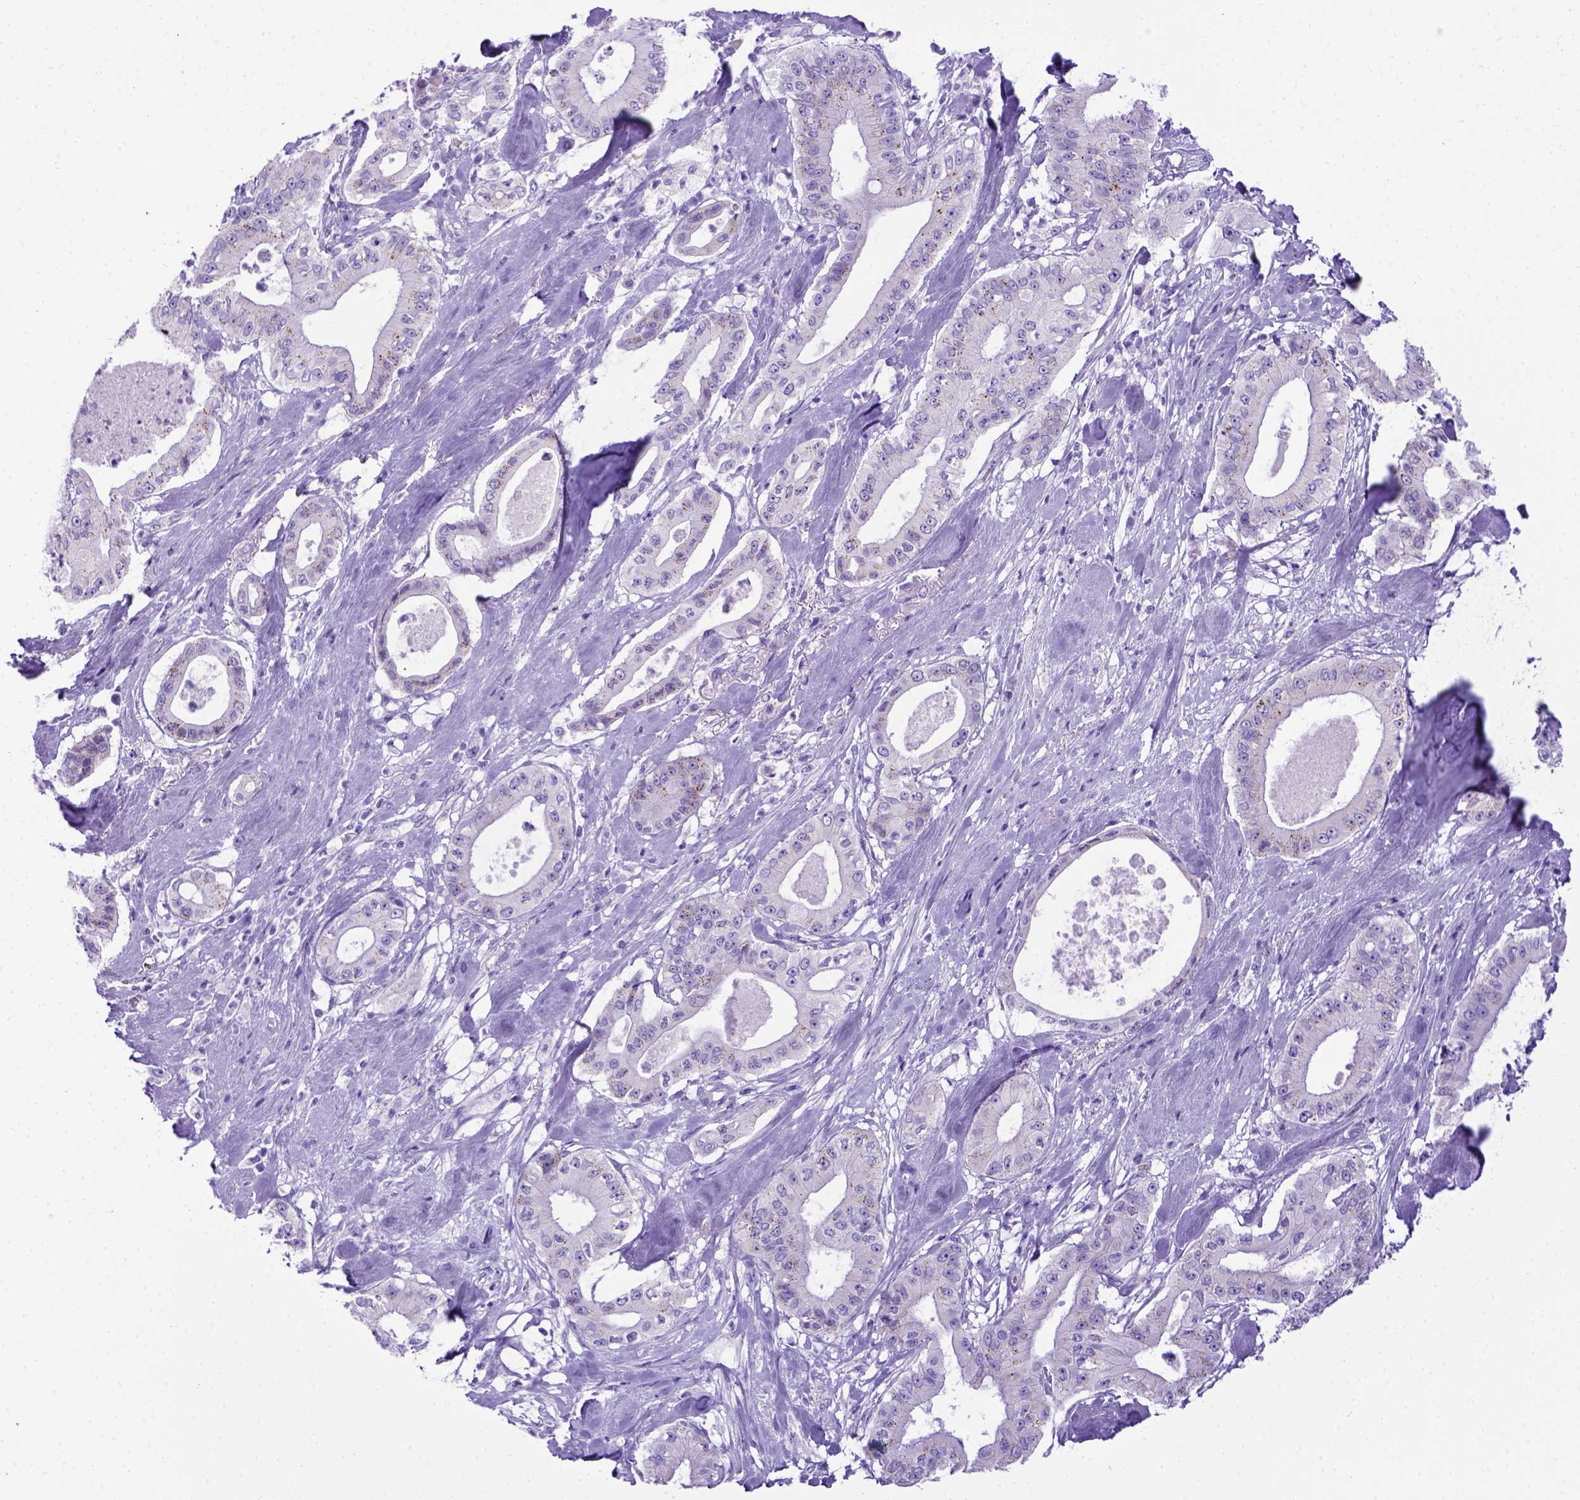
{"staining": {"intensity": "negative", "quantity": "none", "location": "none"}, "tissue": "pancreatic cancer", "cell_type": "Tumor cells", "image_type": "cancer", "snomed": [{"axis": "morphology", "description": "Adenocarcinoma, NOS"}, {"axis": "topography", "description": "Pancreas"}], "caption": "An IHC image of adenocarcinoma (pancreatic) is shown. There is no staining in tumor cells of adenocarcinoma (pancreatic).", "gene": "MEOX2", "patient": {"sex": "male", "age": 71}}